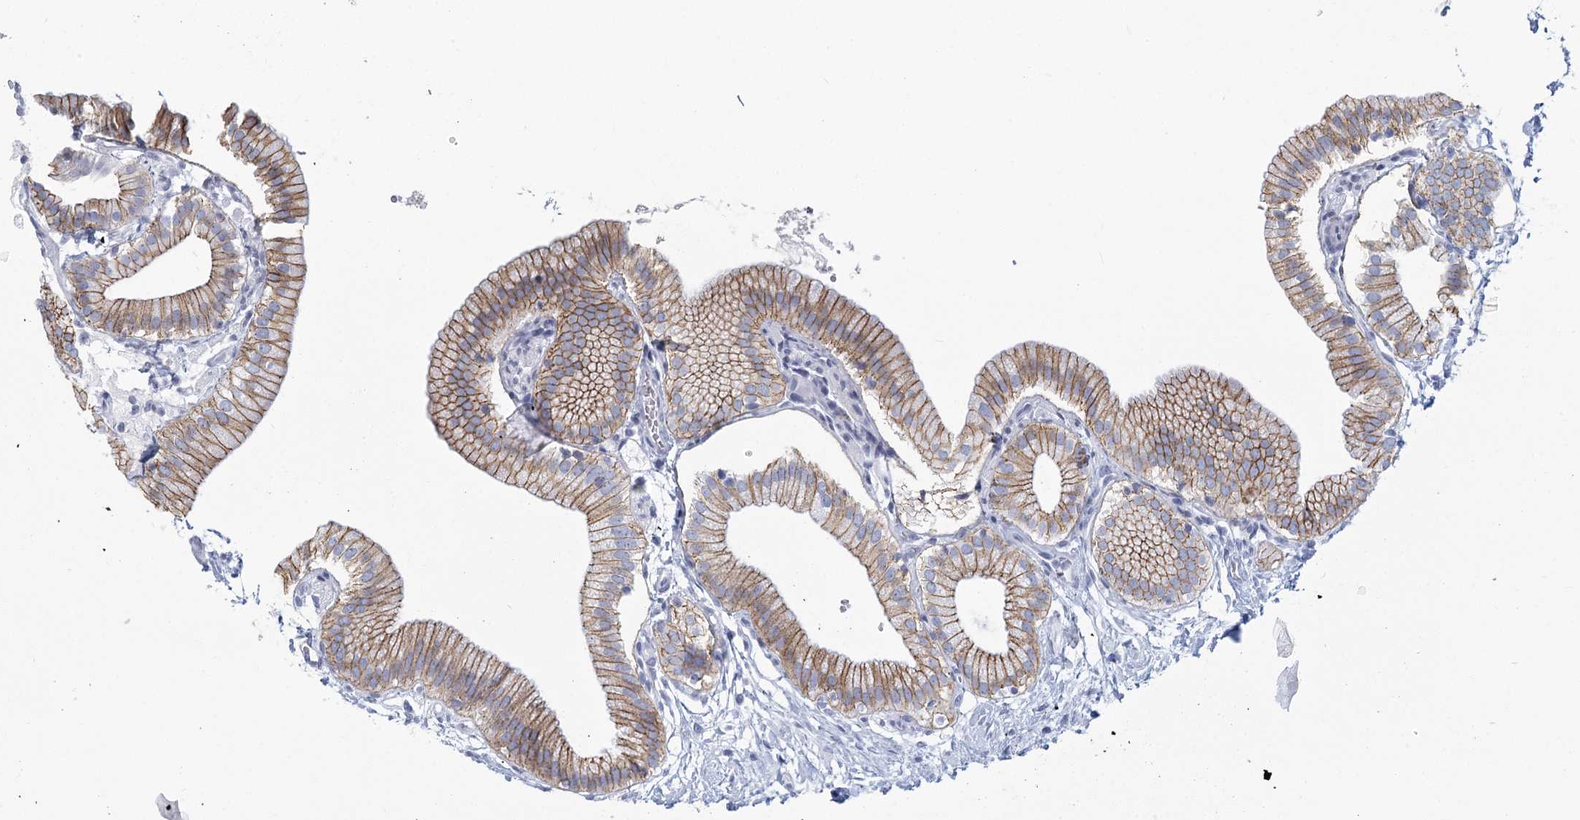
{"staining": {"intensity": "moderate", "quantity": ">75%", "location": "cytoplasmic/membranous"}, "tissue": "gallbladder", "cell_type": "Glandular cells", "image_type": "normal", "snomed": [{"axis": "morphology", "description": "Normal tissue, NOS"}, {"axis": "topography", "description": "Gallbladder"}], "caption": "This is an image of IHC staining of normal gallbladder, which shows moderate staining in the cytoplasmic/membranous of glandular cells.", "gene": "WNT8B", "patient": {"sex": "male", "age": 55}}